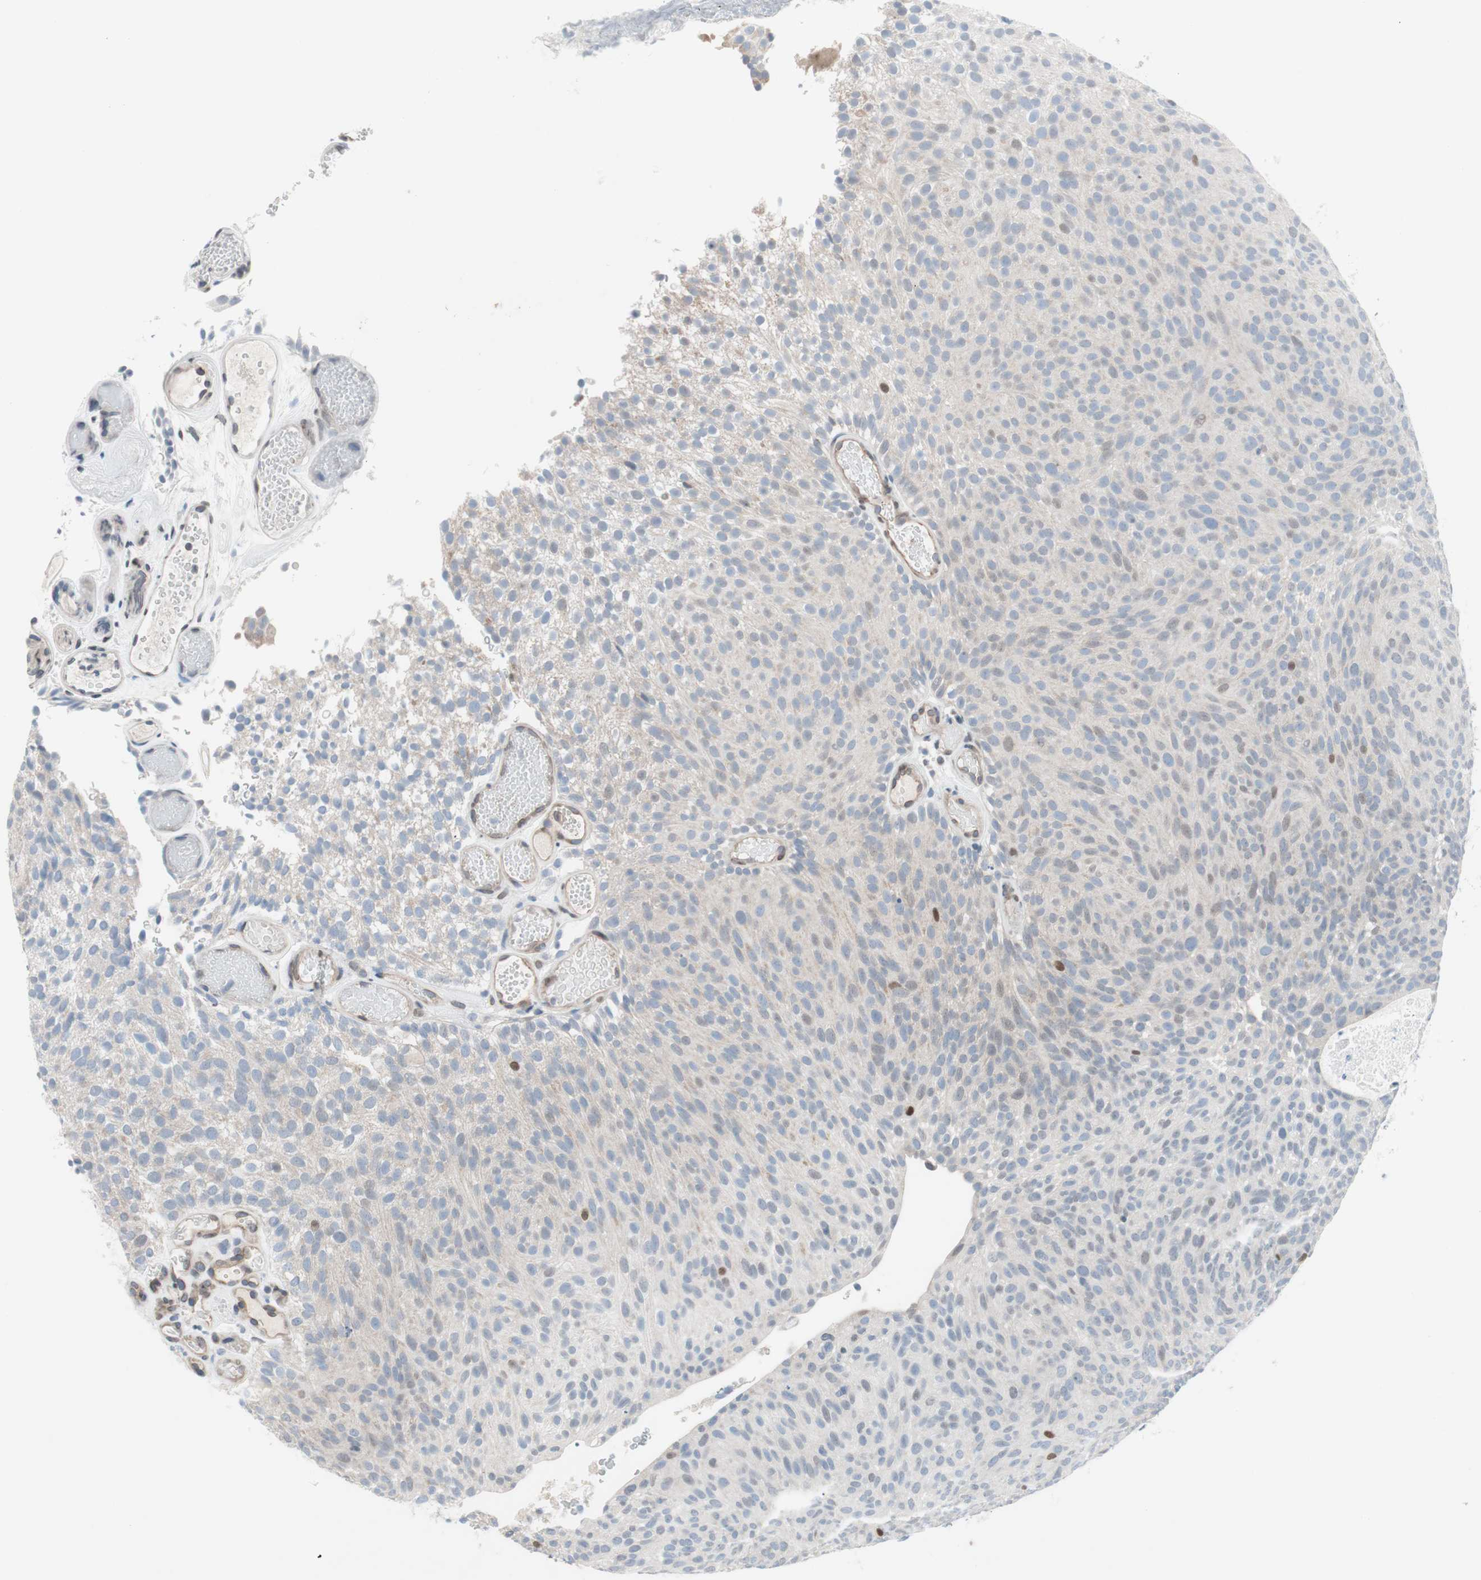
{"staining": {"intensity": "moderate", "quantity": "<25%", "location": "nuclear"}, "tissue": "urothelial cancer", "cell_type": "Tumor cells", "image_type": "cancer", "snomed": [{"axis": "morphology", "description": "Urothelial carcinoma, Low grade"}, {"axis": "topography", "description": "Urinary bladder"}], "caption": "Urothelial carcinoma (low-grade) was stained to show a protein in brown. There is low levels of moderate nuclear staining in about <25% of tumor cells.", "gene": "ARNT2", "patient": {"sex": "male", "age": 78}}